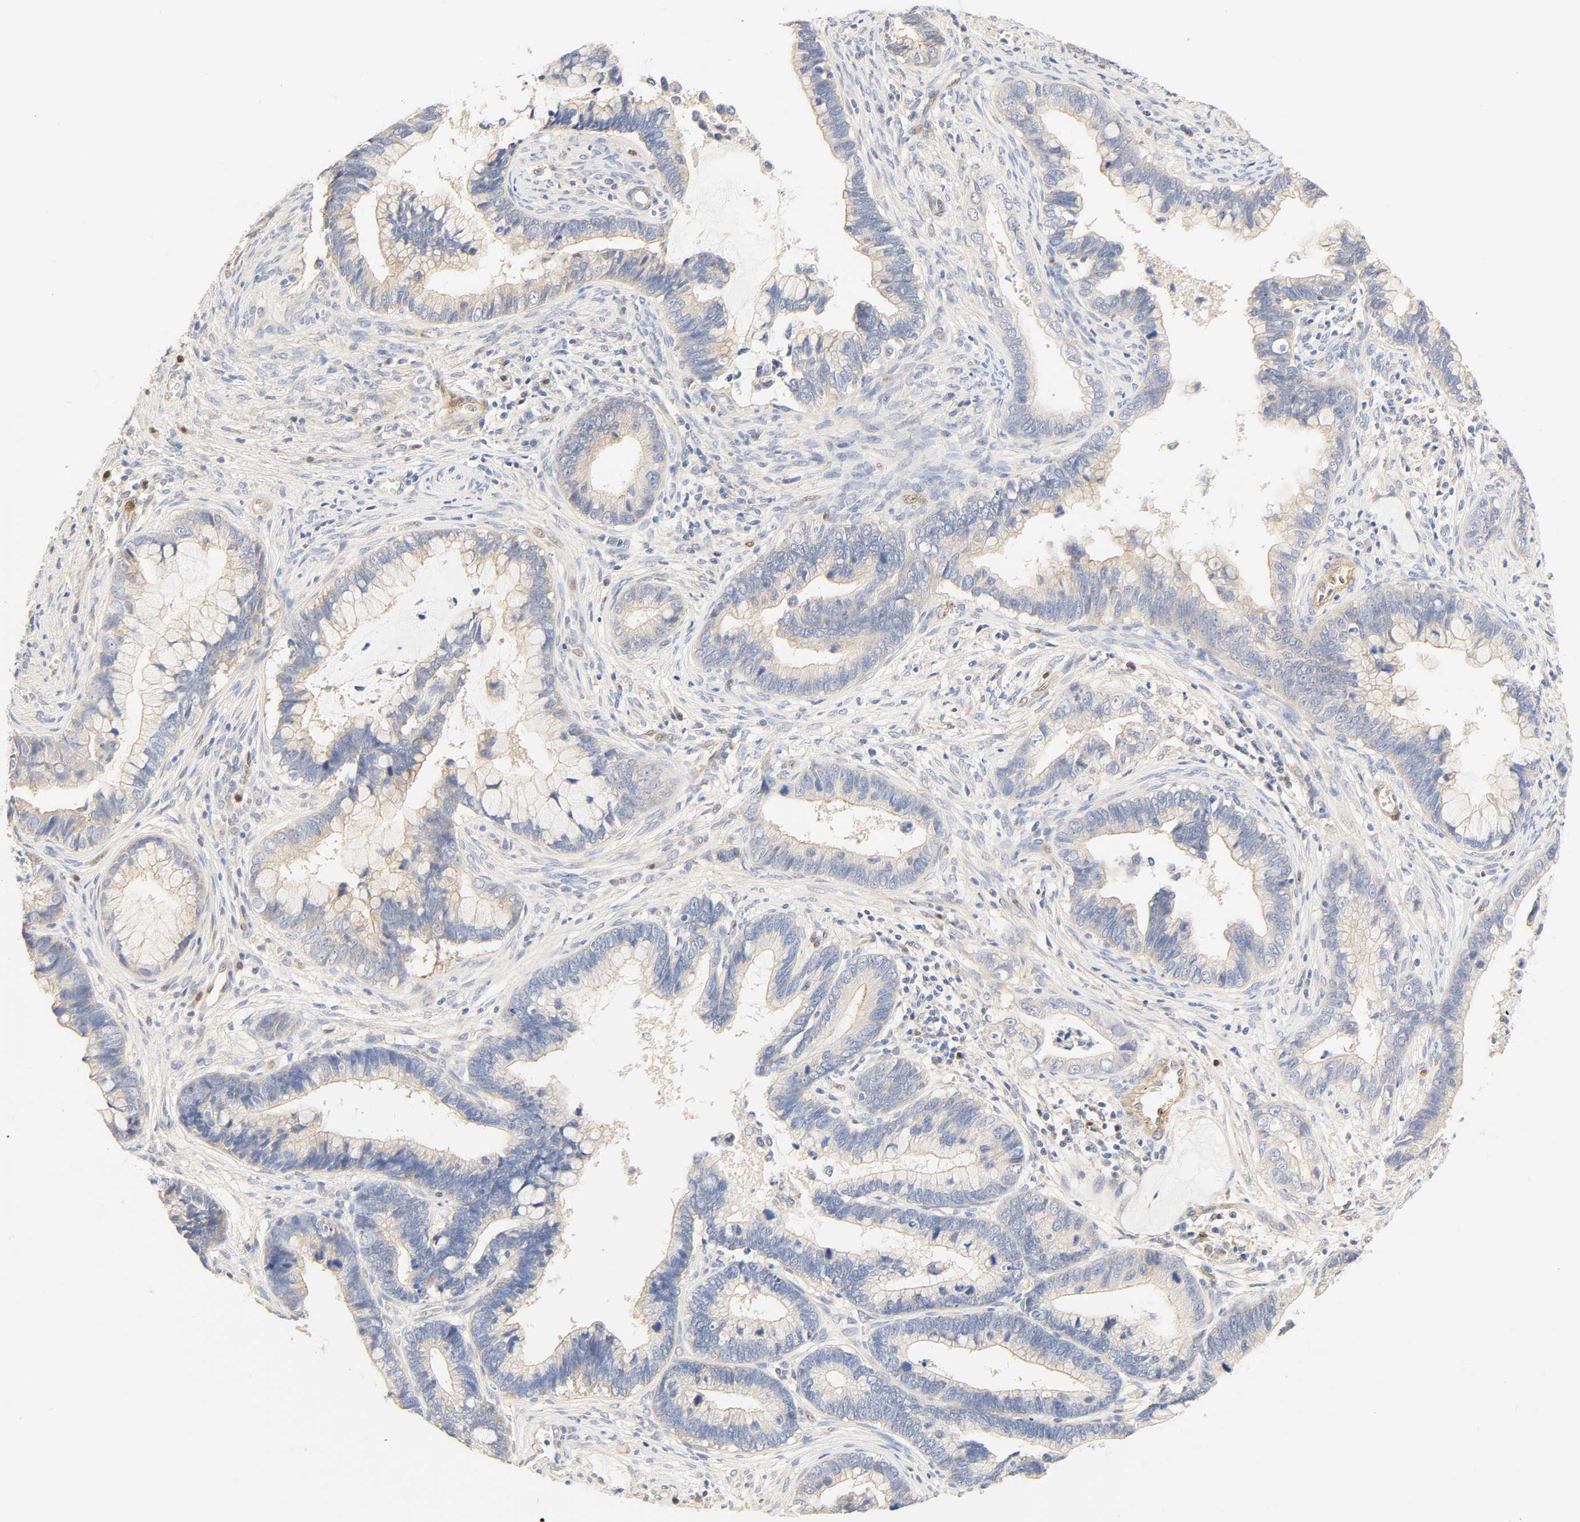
{"staining": {"intensity": "negative", "quantity": "none", "location": "none"}, "tissue": "cervical cancer", "cell_type": "Tumor cells", "image_type": "cancer", "snomed": [{"axis": "morphology", "description": "Adenocarcinoma, NOS"}, {"axis": "topography", "description": "Cervix"}], "caption": "The immunohistochemistry image has no significant staining in tumor cells of cervical cancer (adenocarcinoma) tissue.", "gene": "BORCS8-MEF2B", "patient": {"sex": "female", "age": 44}}